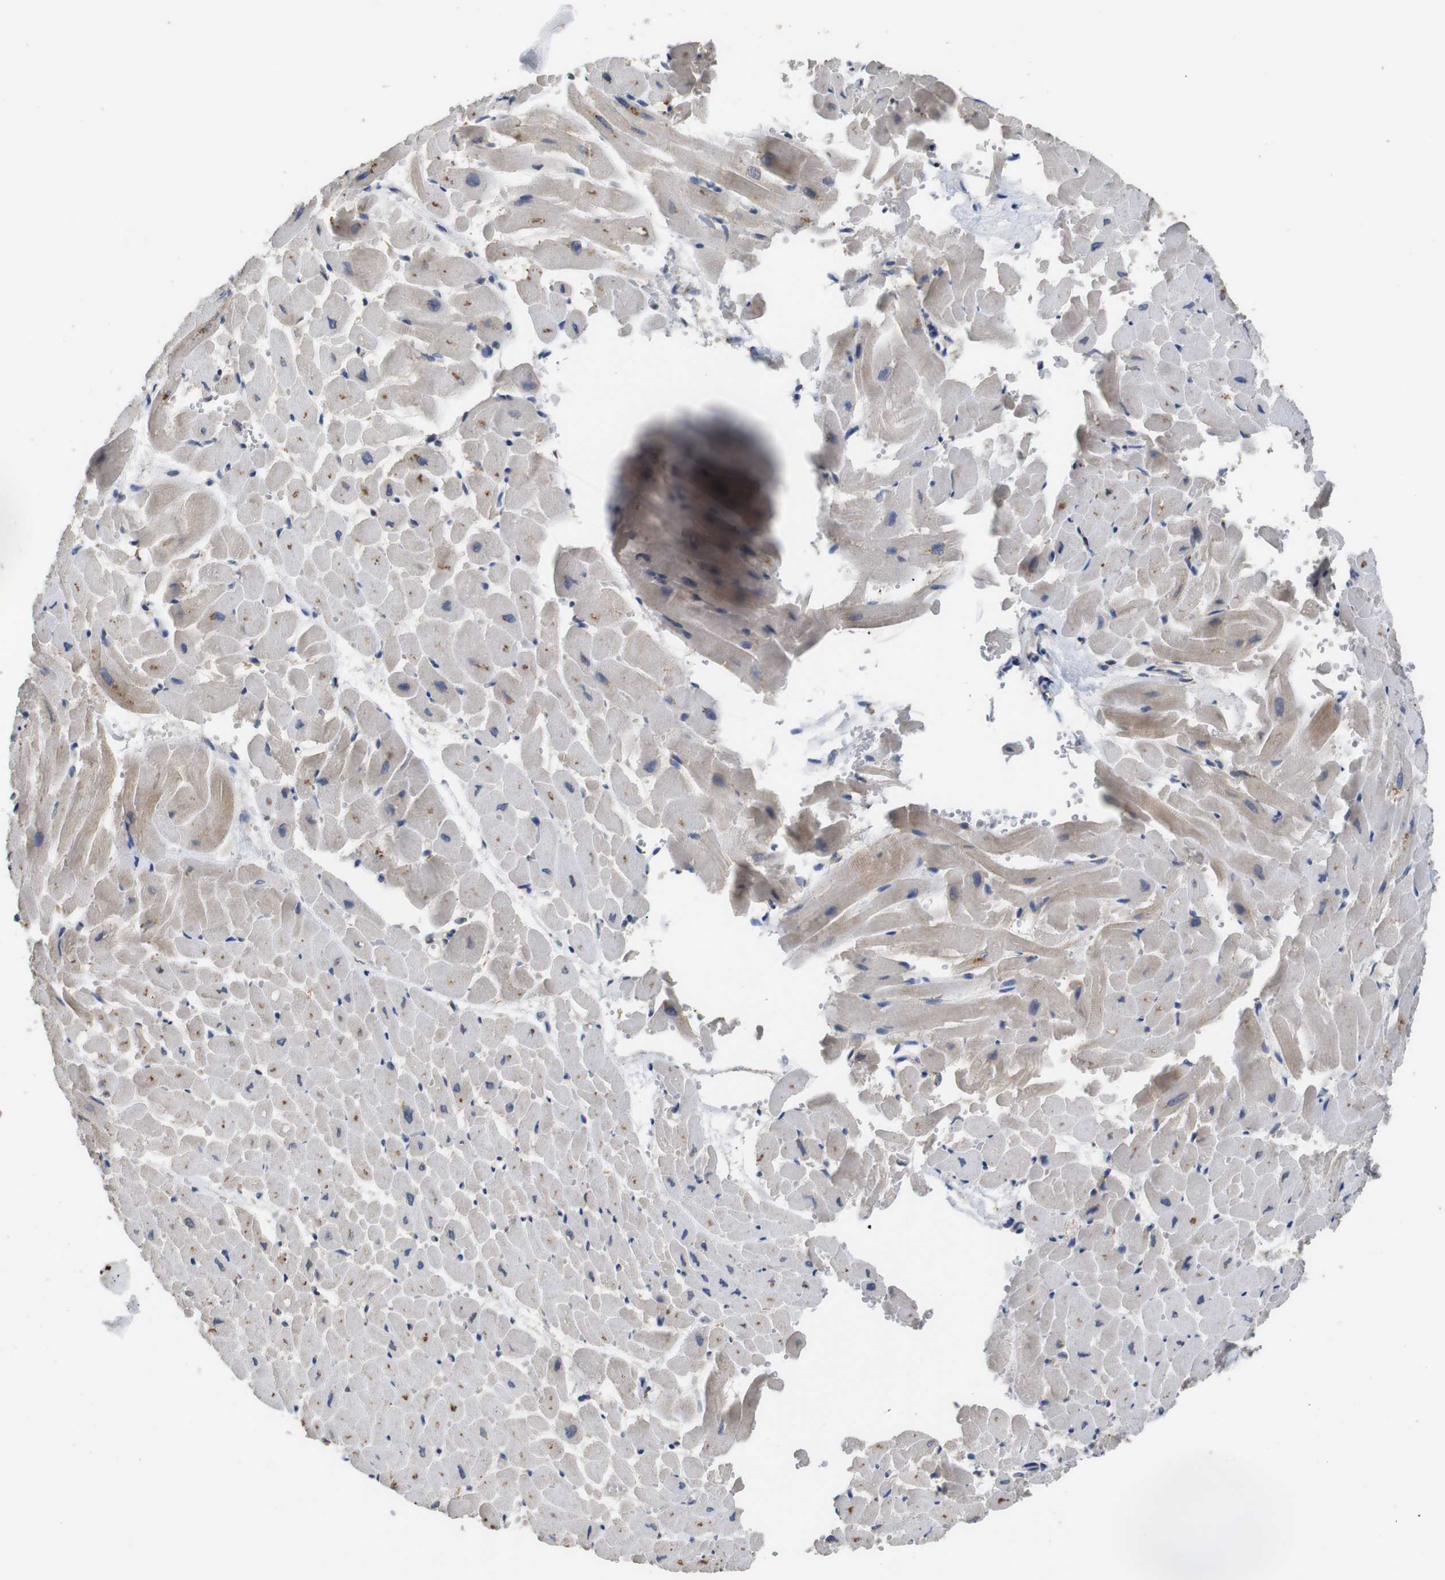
{"staining": {"intensity": "moderate", "quantity": ">75%", "location": "cytoplasmic/membranous"}, "tissue": "heart muscle", "cell_type": "Cardiomyocytes", "image_type": "normal", "snomed": [{"axis": "morphology", "description": "Normal tissue, NOS"}, {"axis": "topography", "description": "Heart"}], "caption": "Protein expression analysis of unremarkable heart muscle shows moderate cytoplasmic/membranous positivity in about >75% of cardiomyocytes.", "gene": "ARHGAP24", "patient": {"sex": "male", "age": 45}}